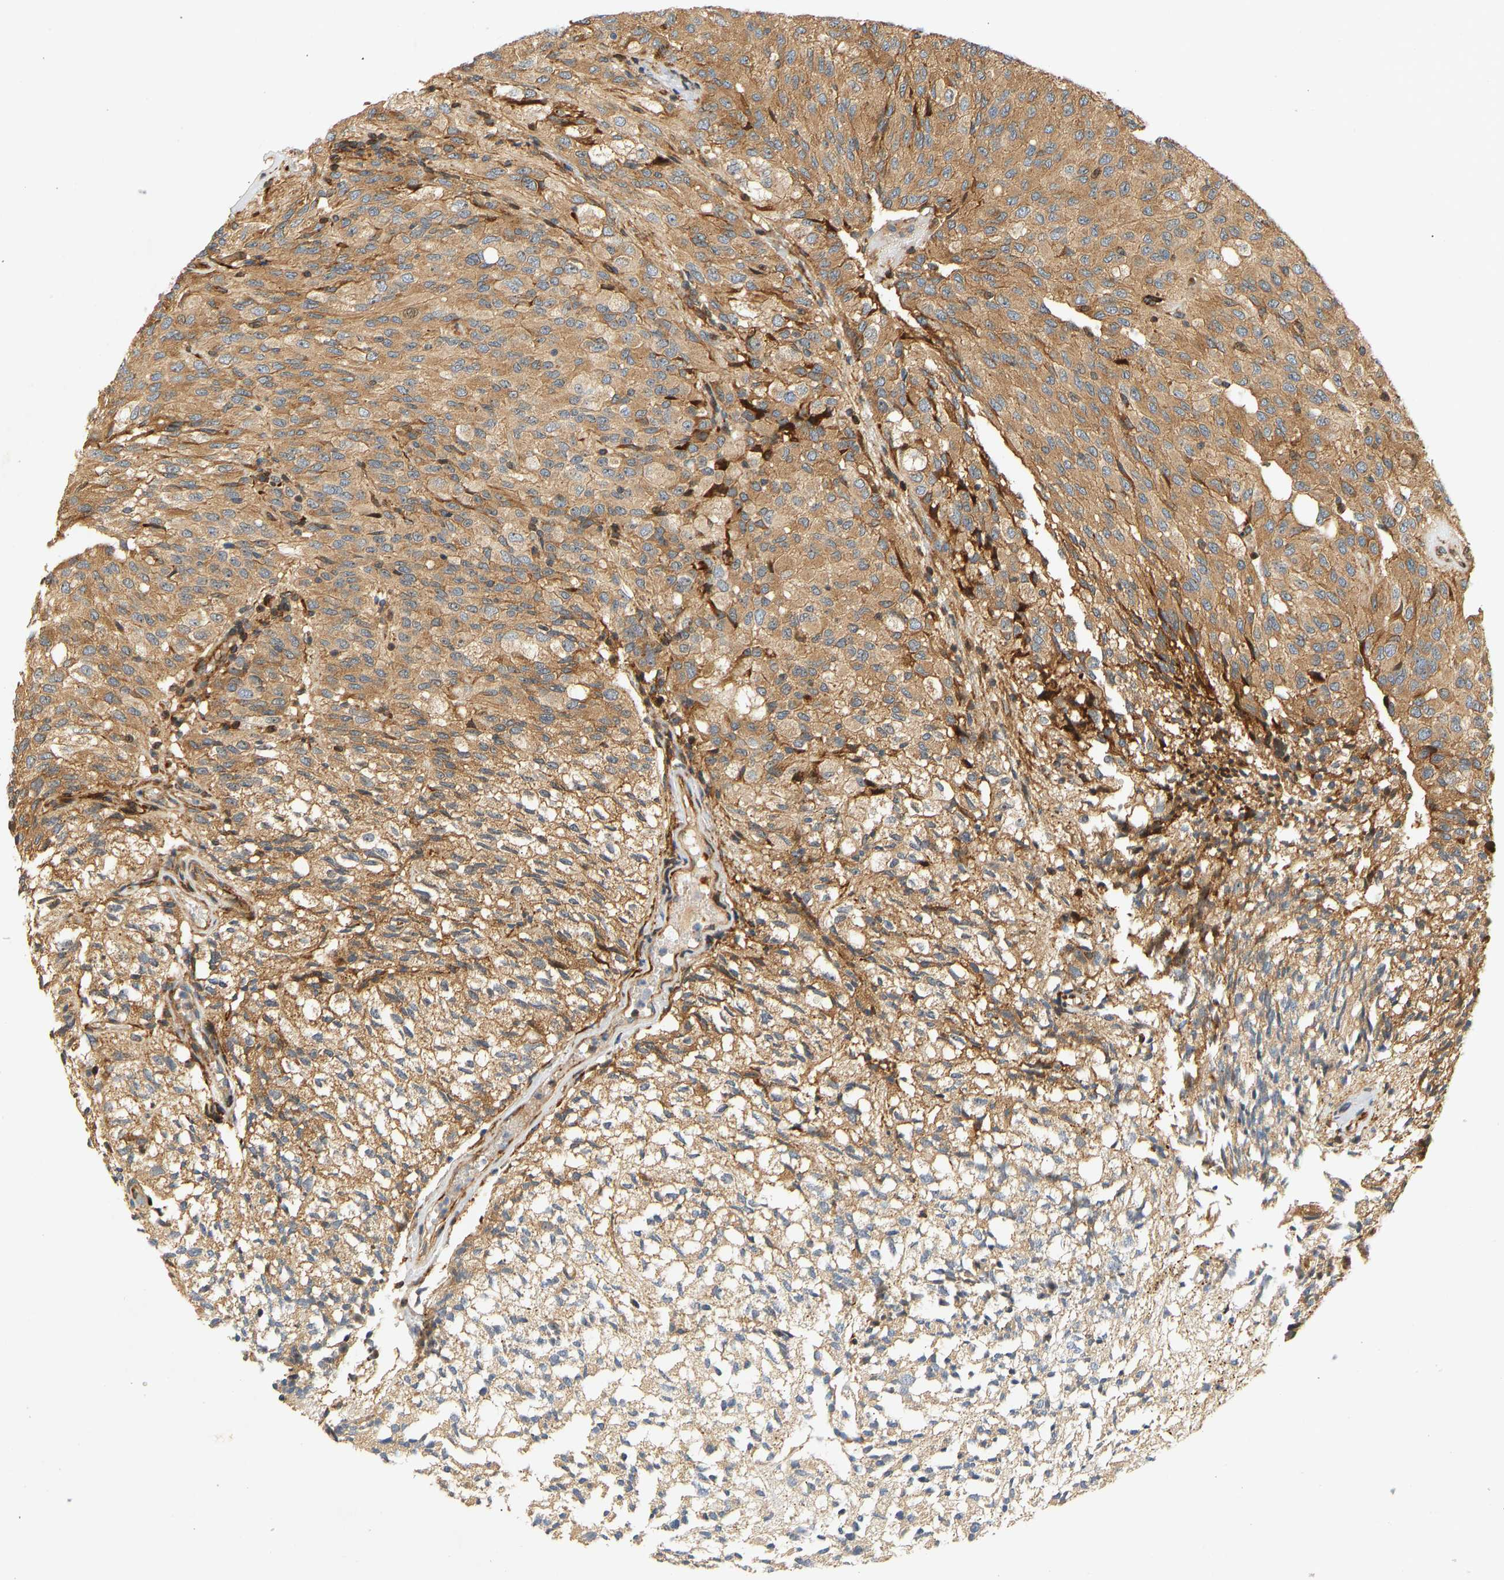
{"staining": {"intensity": "moderate", "quantity": ">75%", "location": "cytoplasmic/membranous"}, "tissue": "glioma", "cell_type": "Tumor cells", "image_type": "cancer", "snomed": [{"axis": "morphology", "description": "Glioma, malignant, High grade"}, {"axis": "topography", "description": "Brain"}], "caption": "Immunohistochemistry (IHC) histopathology image of human glioma stained for a protein (brown), which demonstrates medium levels of moderate cytoplasmic/membranous positivity in about >75% of tumor cells.", "gene": "RPS14", "patient": {"sex": "male", "age": 32}}